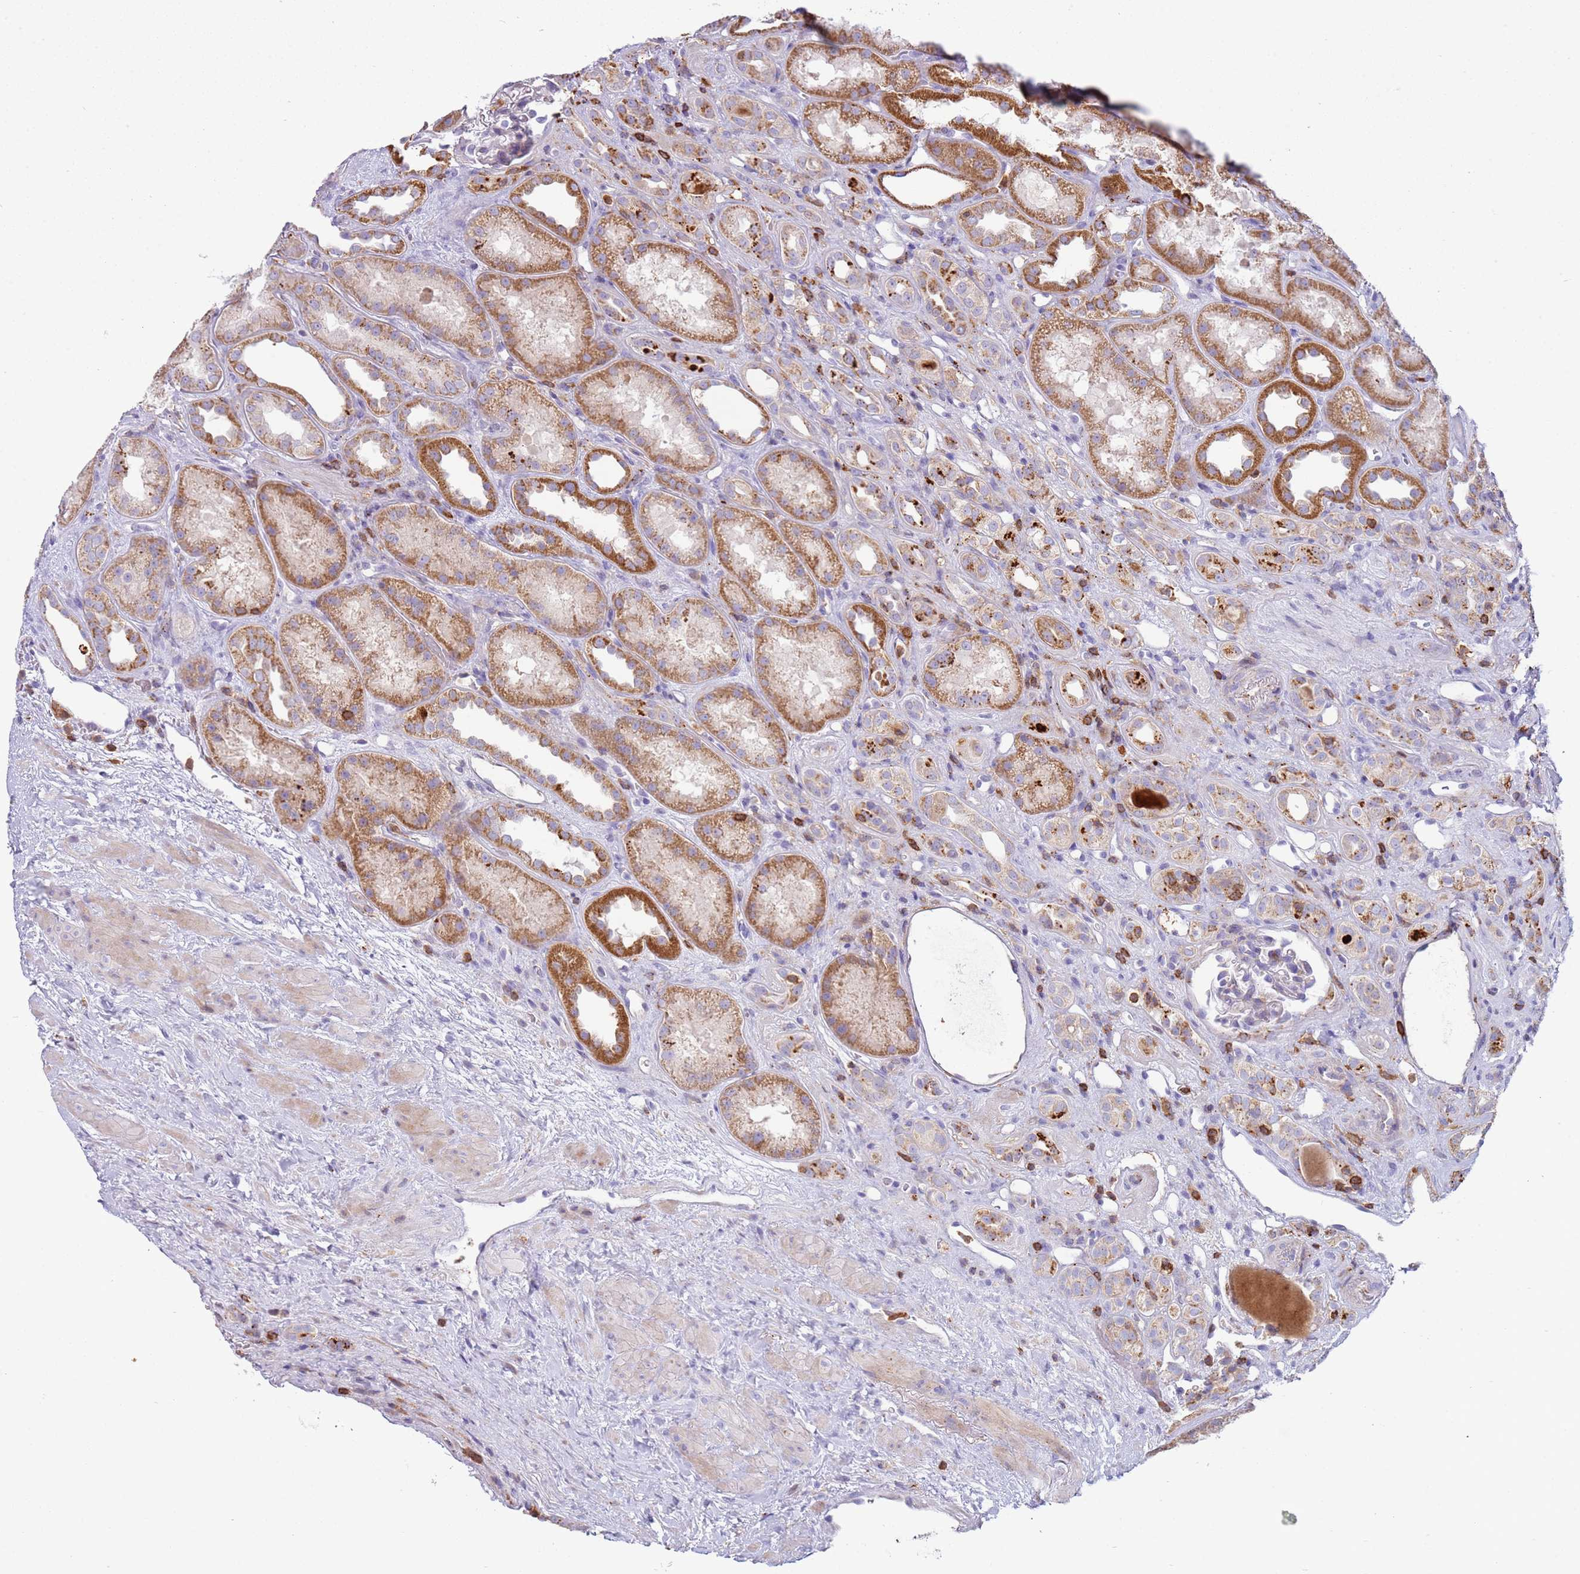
{"staining": {"intensity": "moderate", "quantity": "<25%", "location": "cytoplasmic/membranous"}, "tissue": "kidney", "cell_type": "Cells in glomeruli", "image_type": "normal", "snomed": [{"axis": "morphology", "description": "Normal tissue, NOS"}, {"axis": "topography", "description": "Kidney"}], "caption": "Protein staining displays moderate cytoplasmic/membranous staining in approximately <25% of cells in glomeruli in unremarkable kidney.", "gene": "TTPAL", "patient": {"sex": "male", "age": 61}}